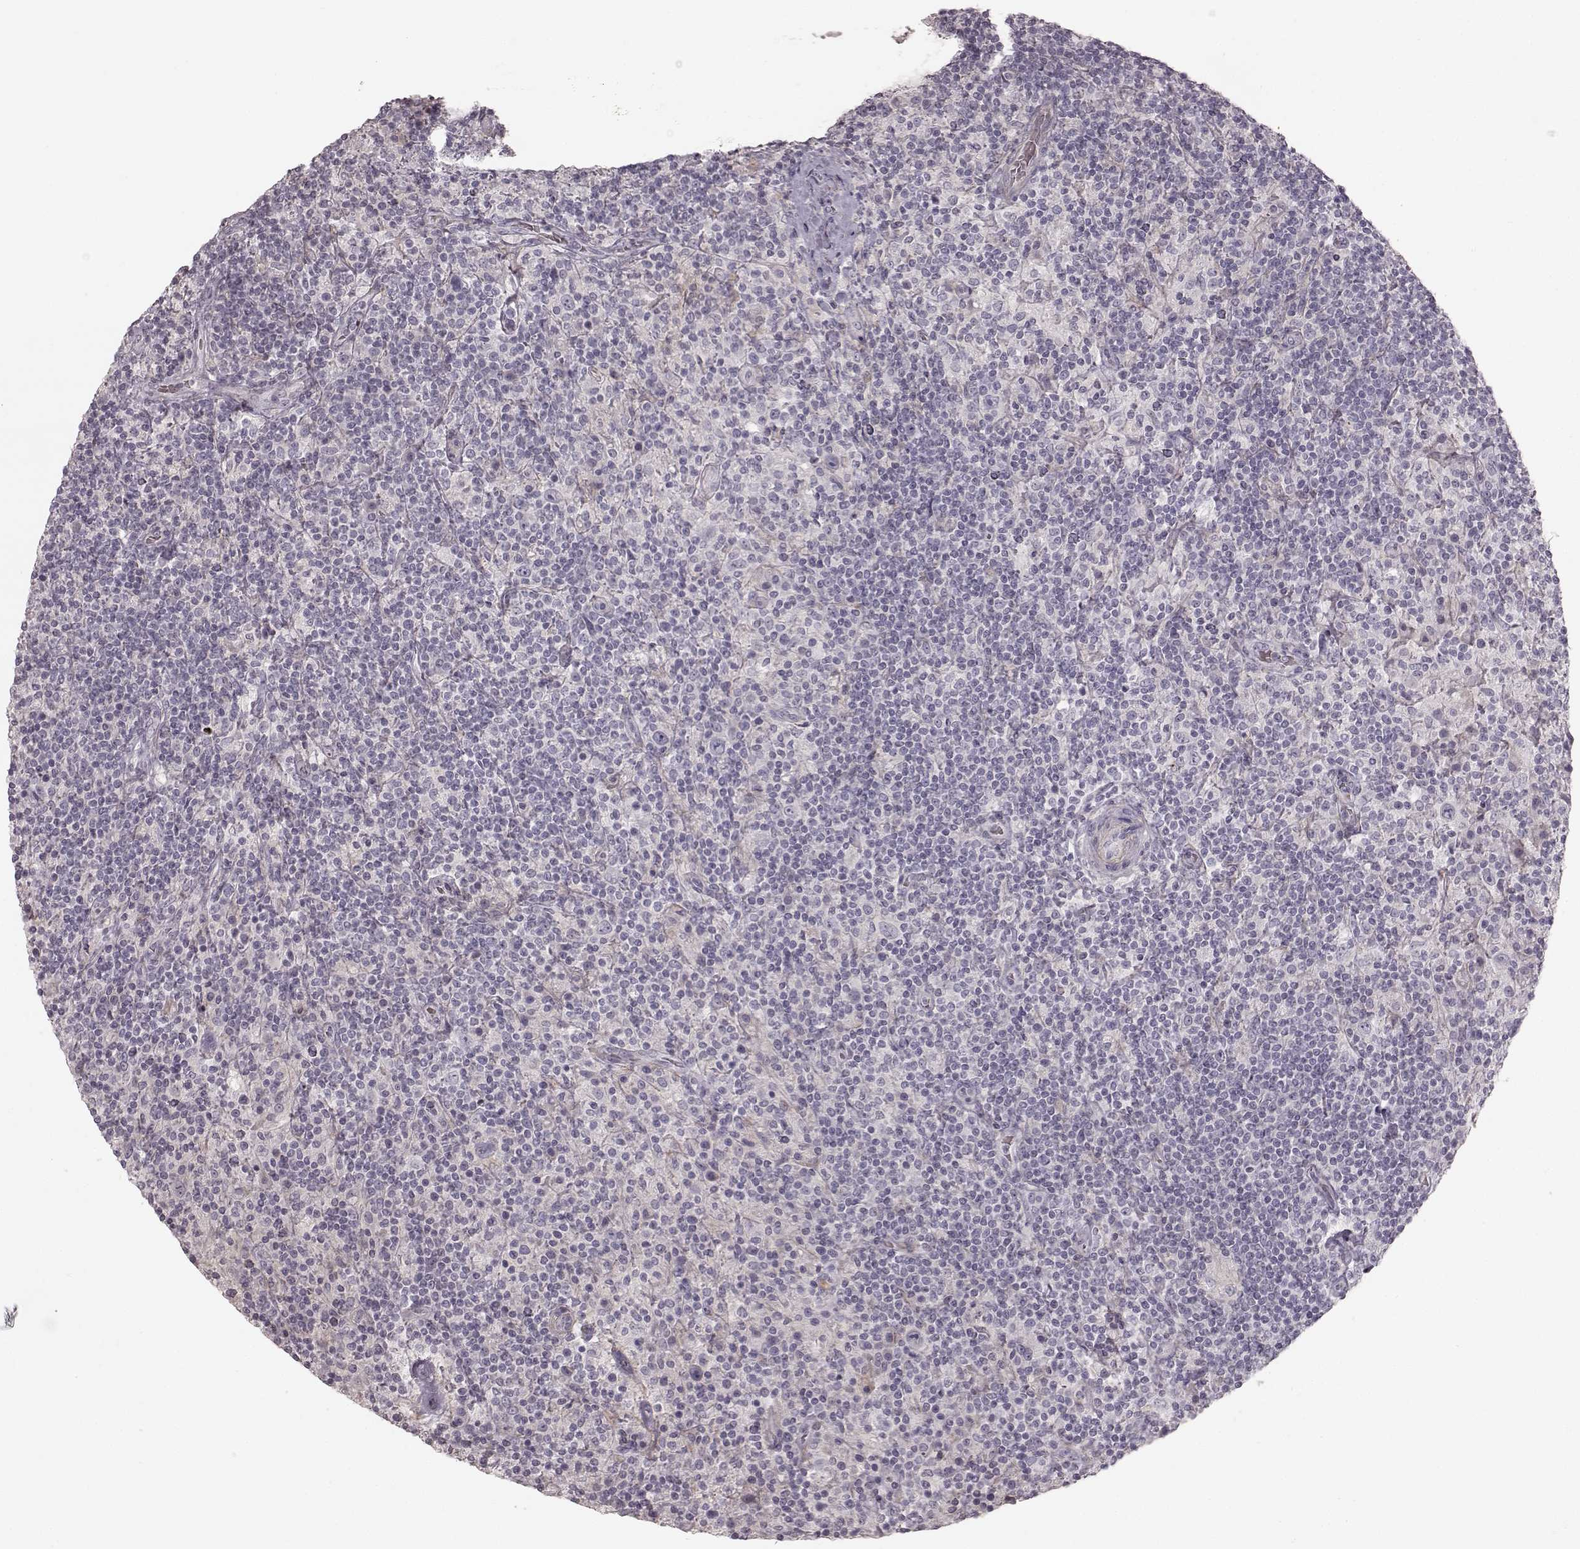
{"staining": {"intensity": "negative", "quantity": "none", "location": "none"}, "tissue": "lymphoma", "cell_type": "Tumor cells", "image_type": "cancer", "snomed": [{"axis": "morphology", "description": "Hodgkin's disease, NOS"}, {"axis": "topography", "description": "Lymph node"}], "caption": "Hodgkin's disease was stained to show a protein in brown. There is no significant positivity in tumor cells.", "gene": "PRLHR", "patient": {"sex": "male", "age": 70}}